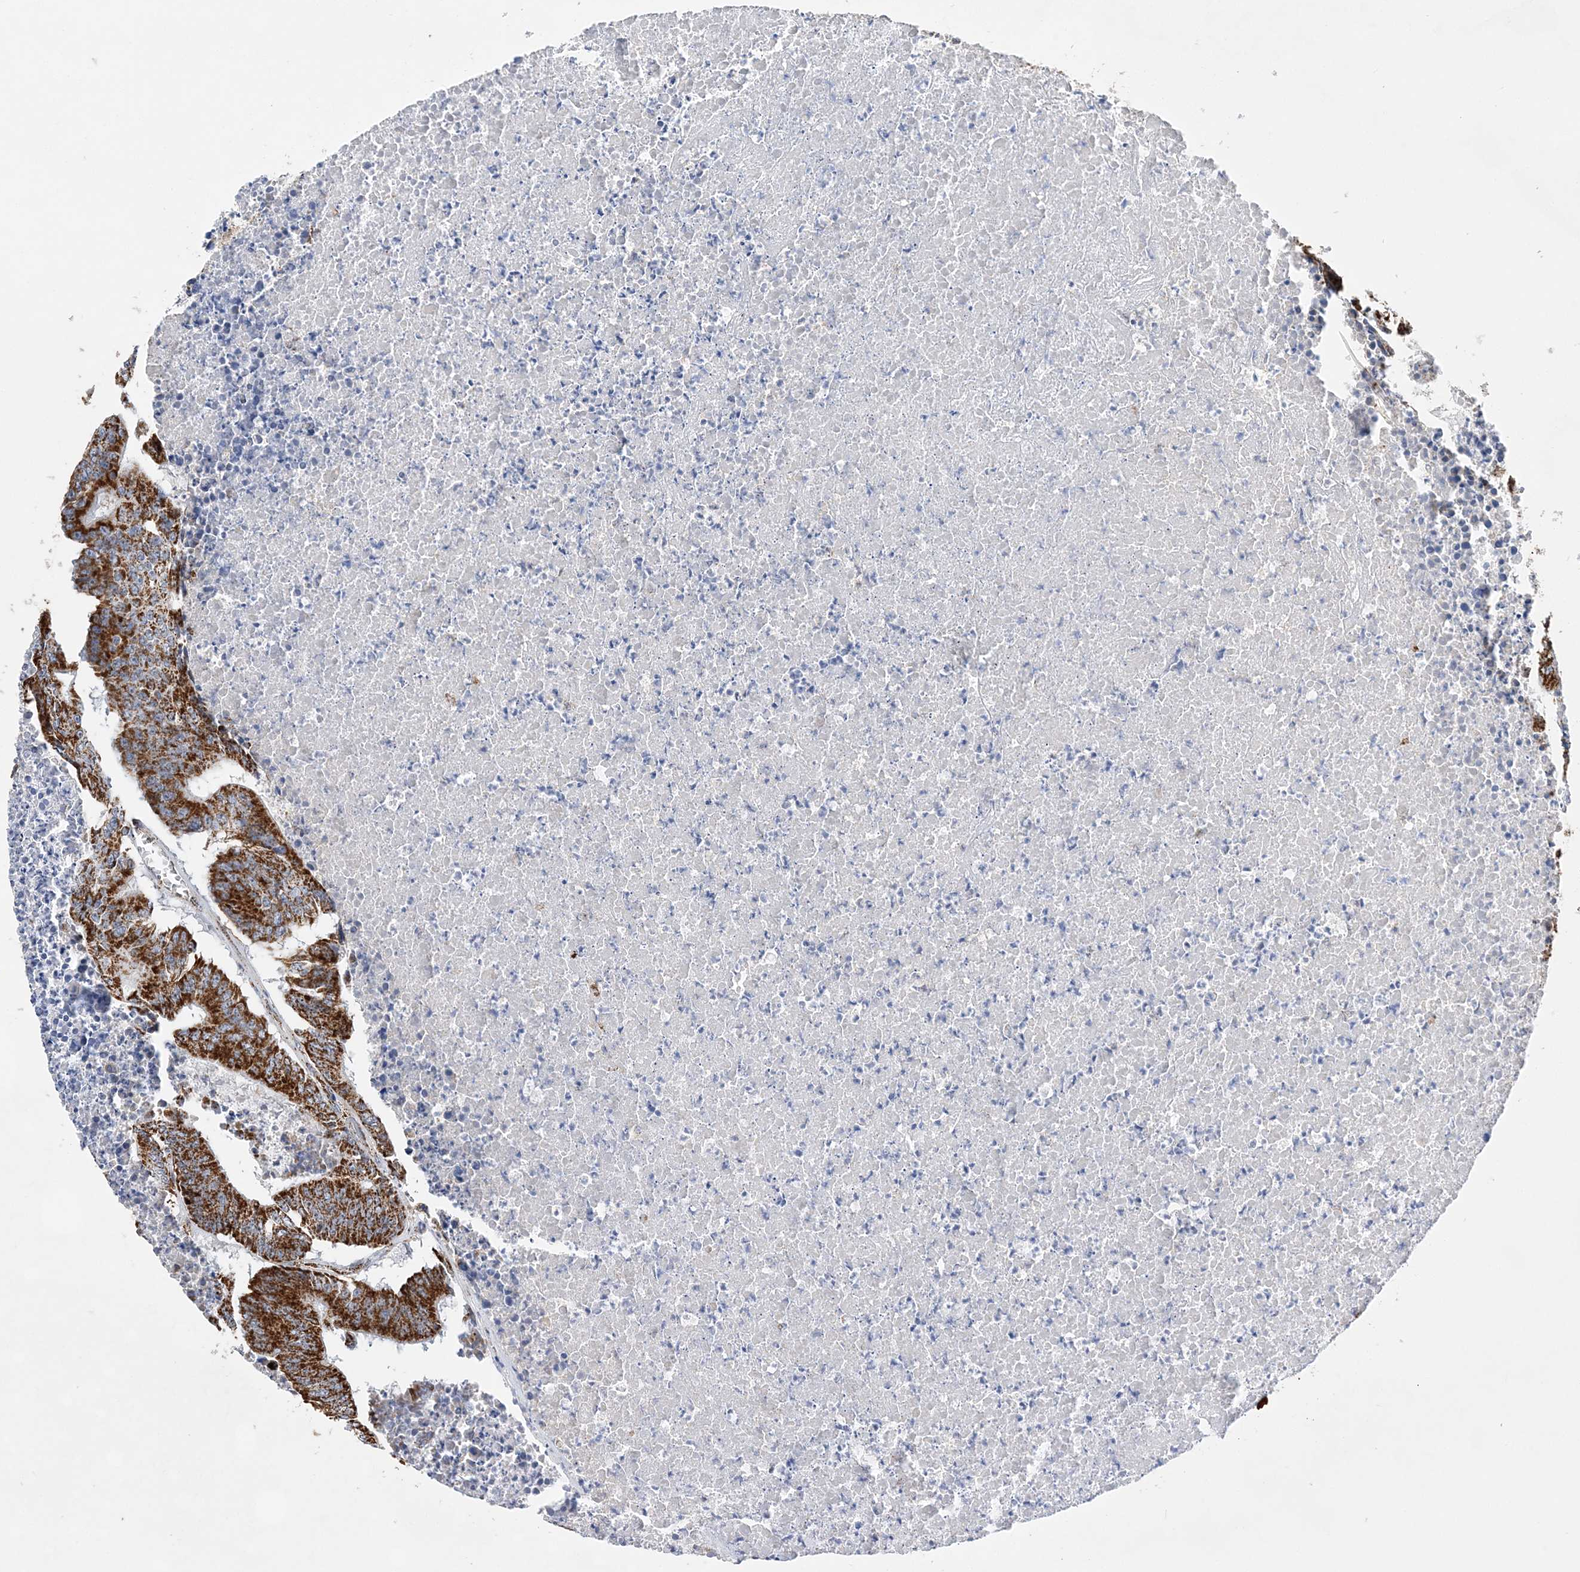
{"staining": {"intensity": "strong", "quantity": ">75%", "location": "cytoplasmic/membranous"}, "tissue": "colorectal cancer", "cell_type": "Tumor cells", "image_type": "cancer", "snomed": [{"axis": "morphology", "description": "Adenocarcinoma, NOS"}, {"axis": "topography", "description": "Colon"}], "caption": "Protein analysis of colorectal cancer tissue reveals strong cytoplasmic/membranous expression in about >75% of tumor cells. (DAB IHC, brown staining for protein, blue staining for nuclei).", "gene": "ACOT9", "patient": {"sex": "male", "age": 87}}